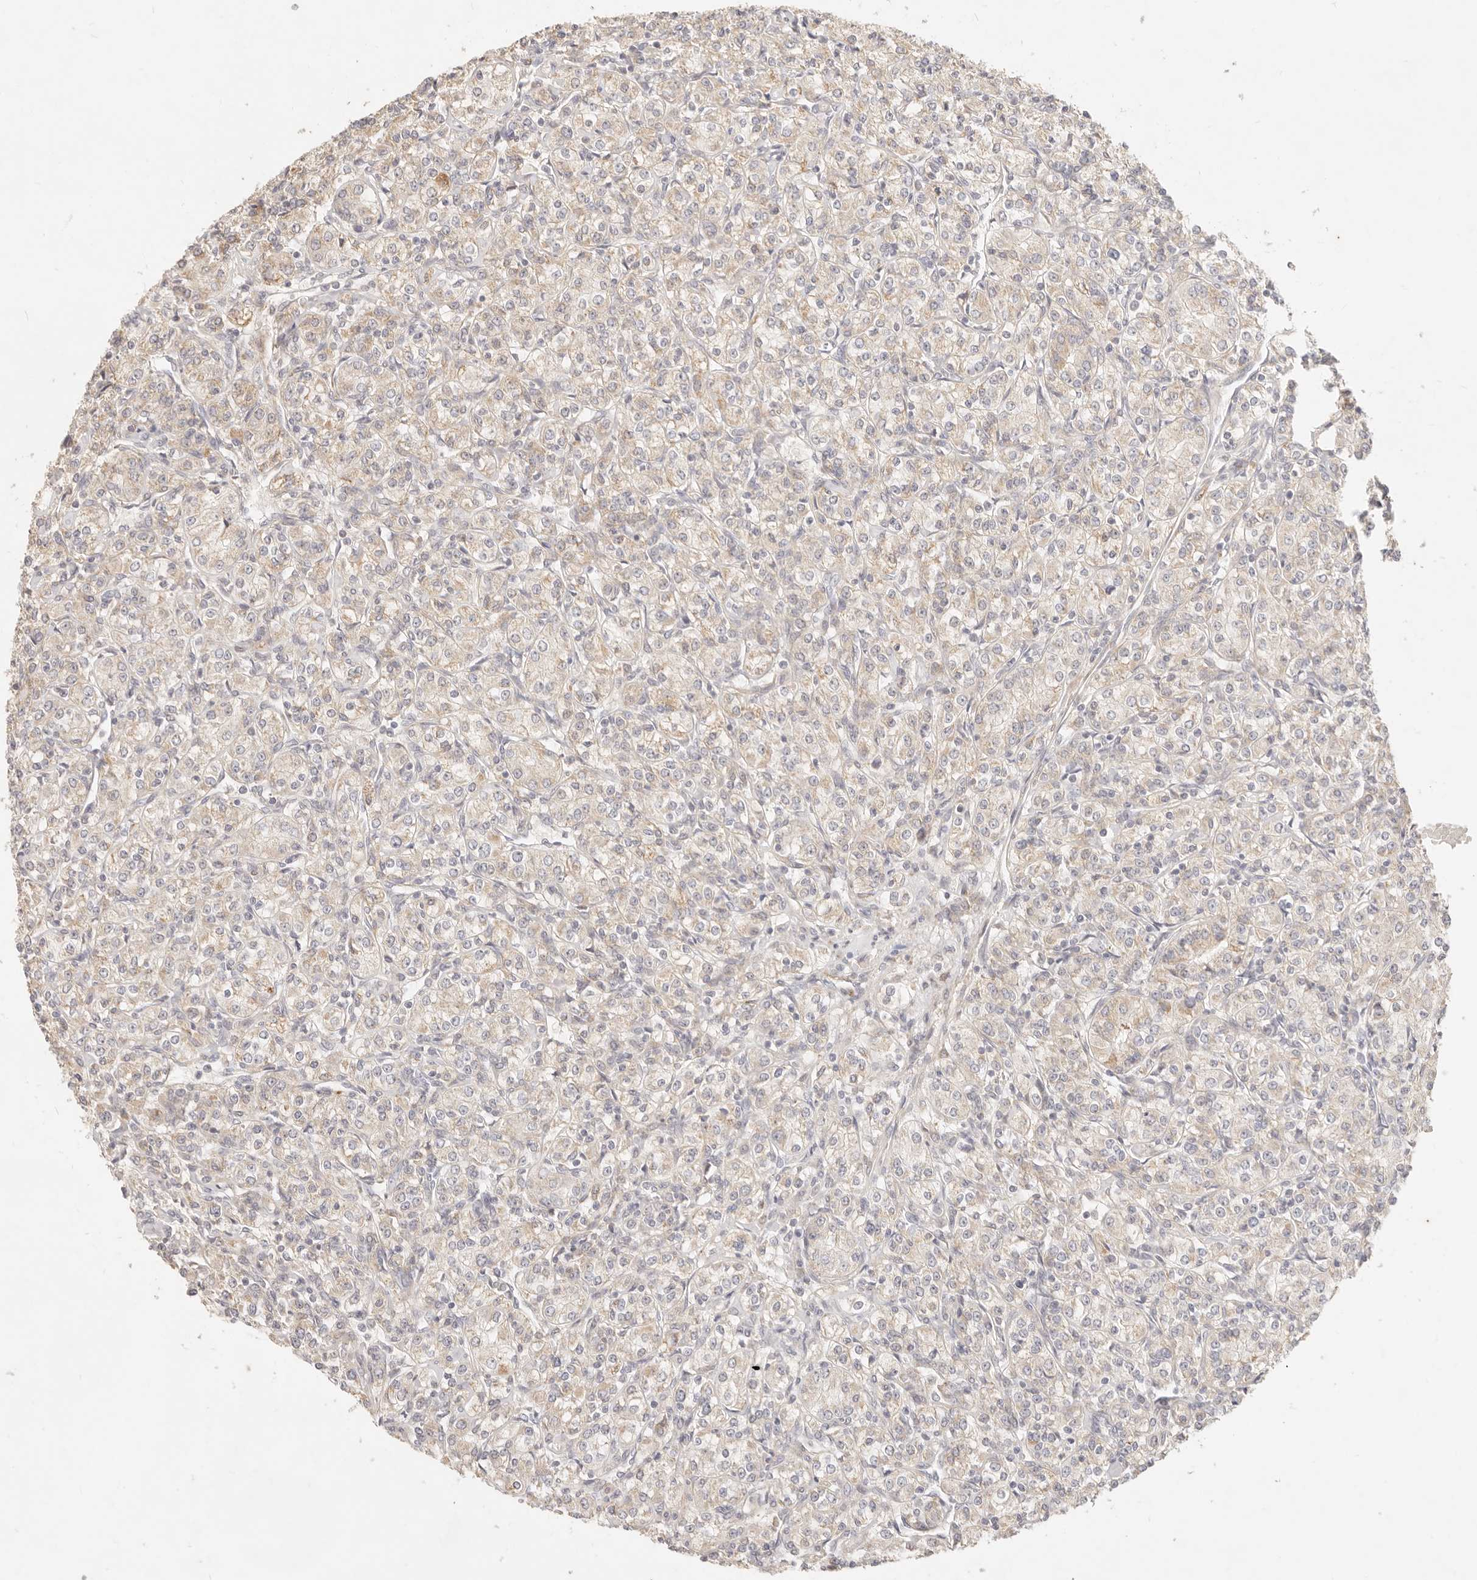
{"staining": {"intensity": "negative", "quantity": "none", "location": "none"}, "tissue": "renal cancer", "cell_type": "Tumor cells", "image_type": "cancer", "snomed": [{"axis": "morphology", "description": "Adenocarcinoma, NOS"}, {"axis": "topography", "description": "Kidney"}], "caption": "Histopathology image shows no significant protein staining in tumor cells of renal cancer (adenocarcinoma).", "gene": "RUBCNL", "patient": {"sex": "male", "age": 77}}